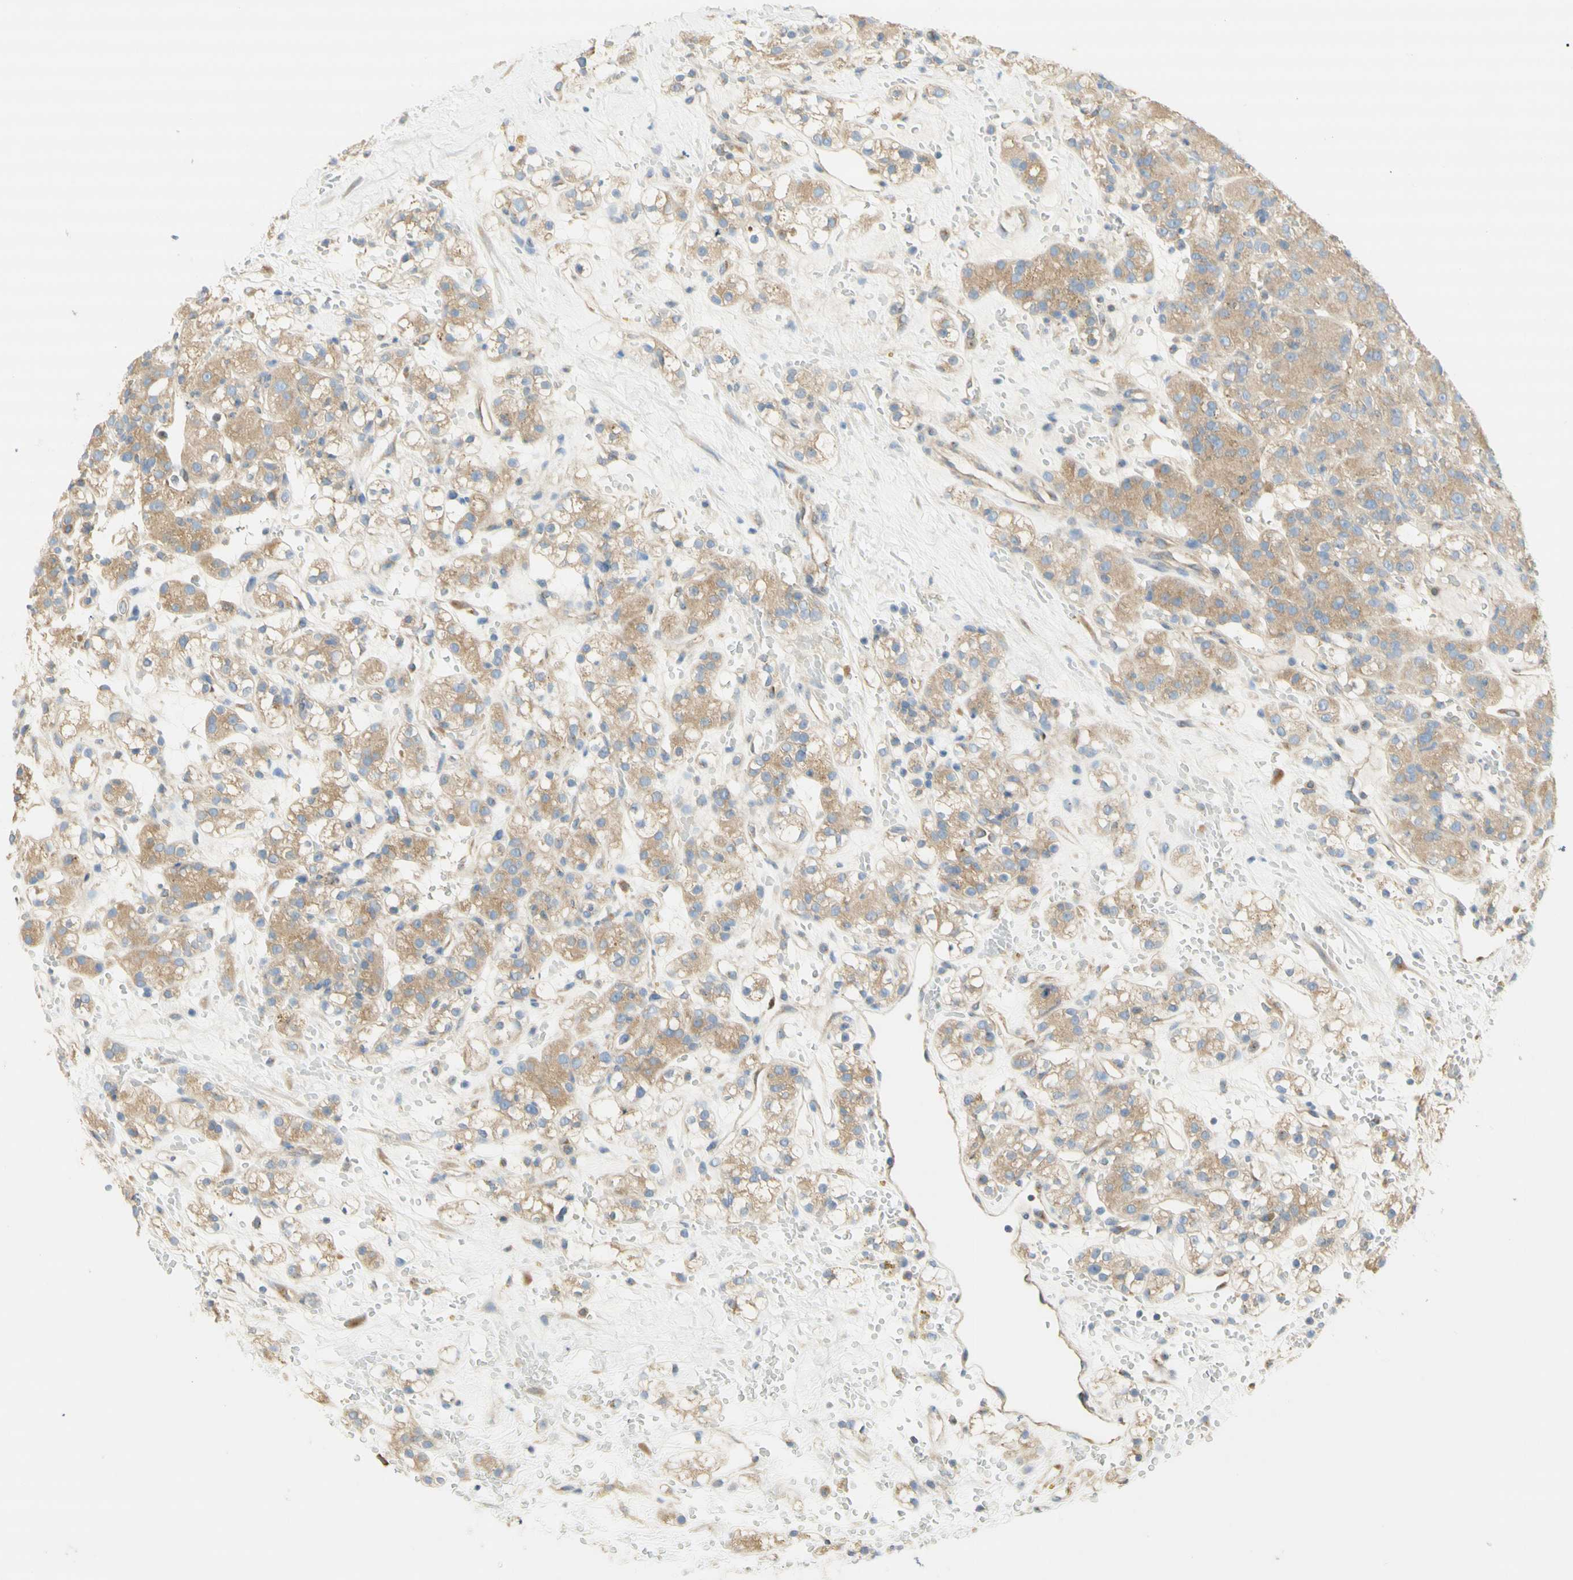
{"staining": {"intensity": "moderate", "quantity": "25%-75%", "location": "cytoplasmic/membranous"}, "tissue": "renal cancer", "cell_type": "Tumor cells", "image_type": "cancer", "snomed": [{"axis": "morphology", "description": "Adenocarcinoma, NOS"}, {"axis": "topography", "description": "Kidney"}], "caption": "Brown immunohistochemical staining in renal cancer (adenocarcinoma) demonstrates moderate cytoplasmic/membranous staining in approximately 25%-75% of tumor cells.", "gene": "DYNC1H1", "patient": {"sex": "male", "age": 61}}